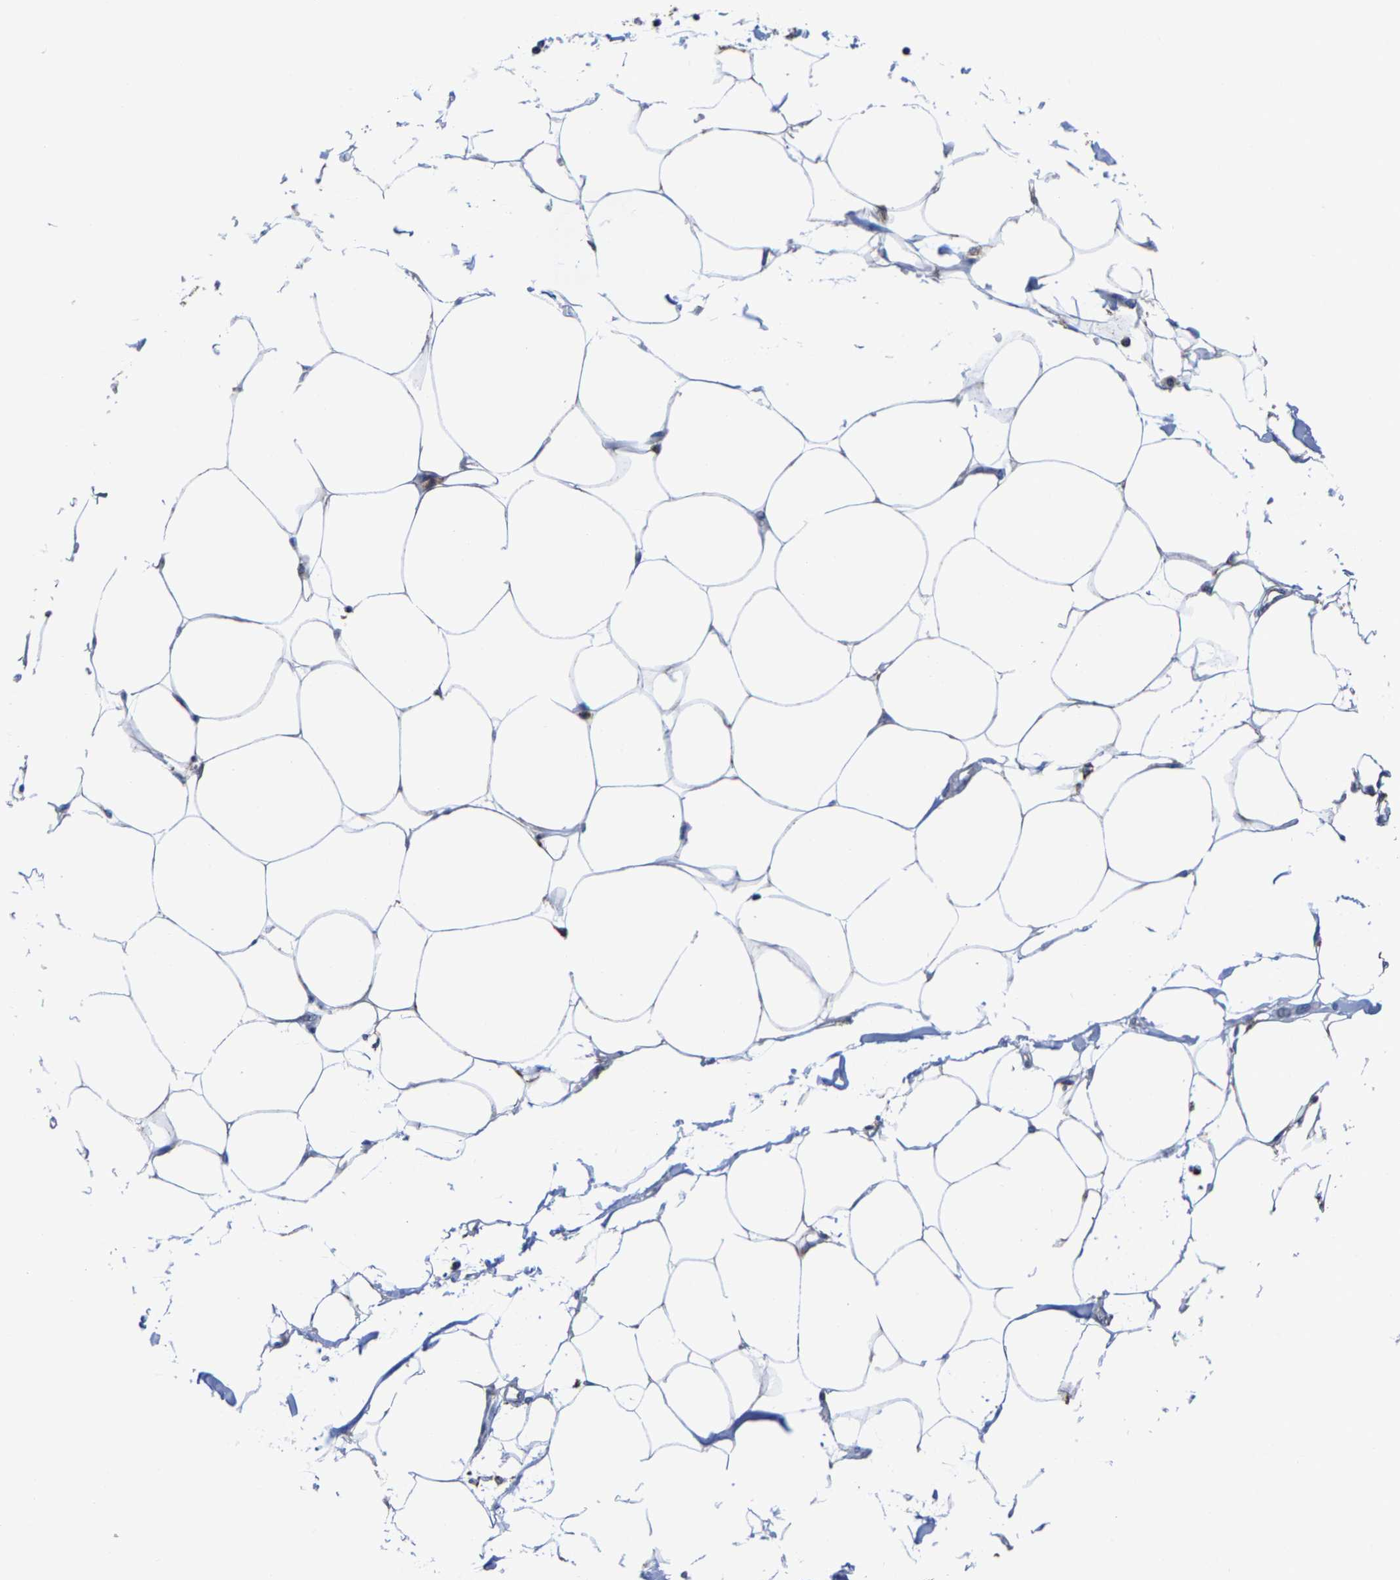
{"staining": {"intensity": "negative", "quantity": "none", "location": "none"}, "tissue": "adipose tissue", "cell_type": "Adipocytes", "image_type": "normal", "snomed": [{"axis": "morphology", "description": "Normal tissue, NOS"}, {"axis": "morphology", "description": "Adenocarcinoma, NOS"}, {"axis": "topography", "description": "Colon"}, {"axis": "topography", "description": "Peripheral nerve tissue"}], "caption": "Adipocytes show no significant protein expression in normal adipose tissue. (Brightfield microscopy of DAB immunohistochemistry (IHC) at high magnification).", "gene": "PFKFB3", "patient": {"sex": "male", "age": 14}}